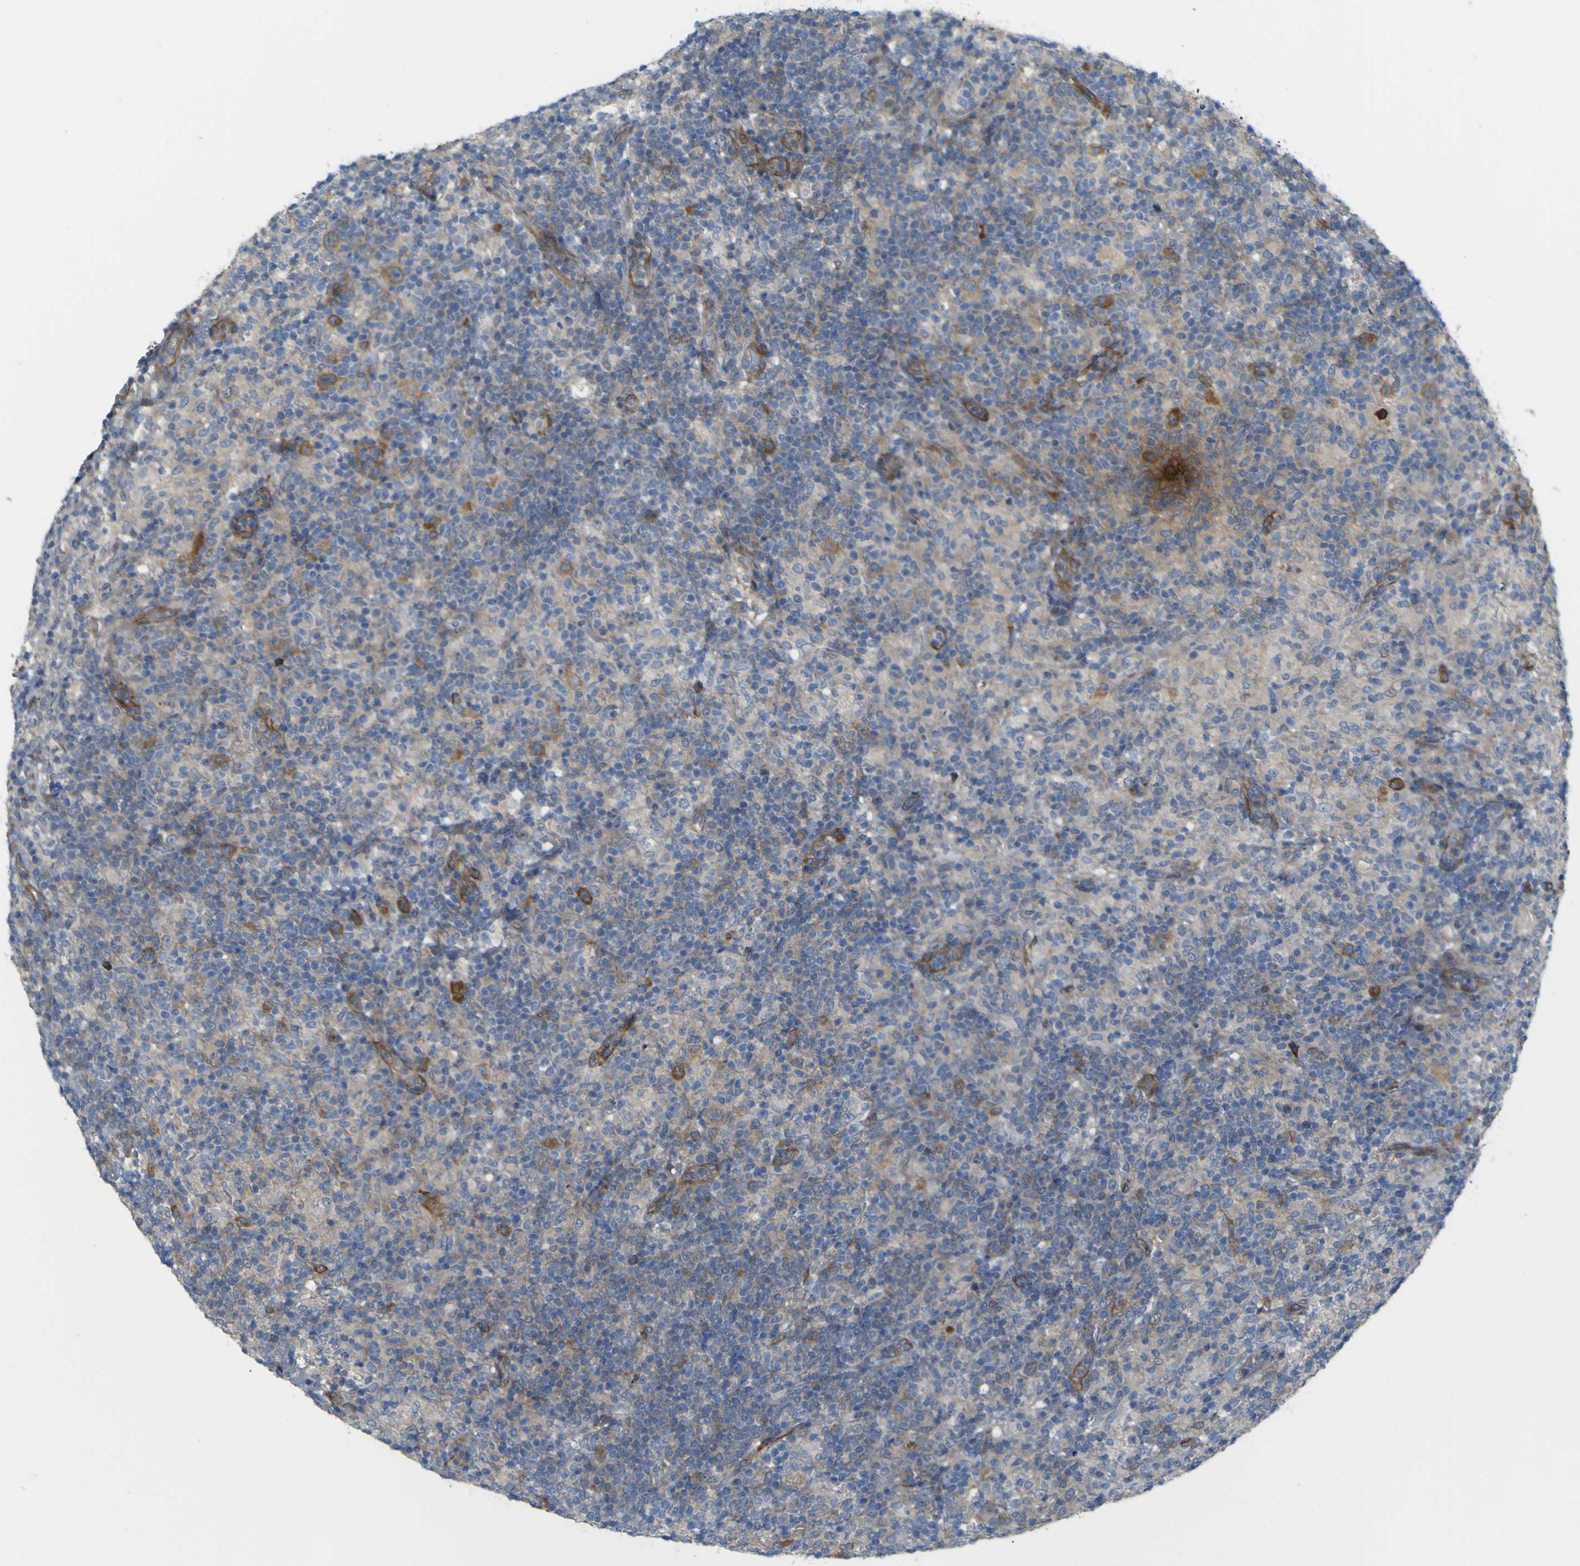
{"staining": {"intensity": "moderate", "quantity": "25%-75%", "location": "cytoplasmic/membranous"}, "tissue": "lymphoma", "cell_type": "Tumor cells", "image_type": "cancer", "snomed": [{"axis": "morphology", "description": "Hodgkin's disease, NOS"}, {"axis": "topography", "description": "Lymph node"}], "caption": "Human Hodgkin's disease stained for a protein (brown) exhibits moderate cytoplasmic/membranous positive expression in about 25%-75% of tumor cells.", "gene": "JPH1", "patient": {"sex": "male", "age": 70}}